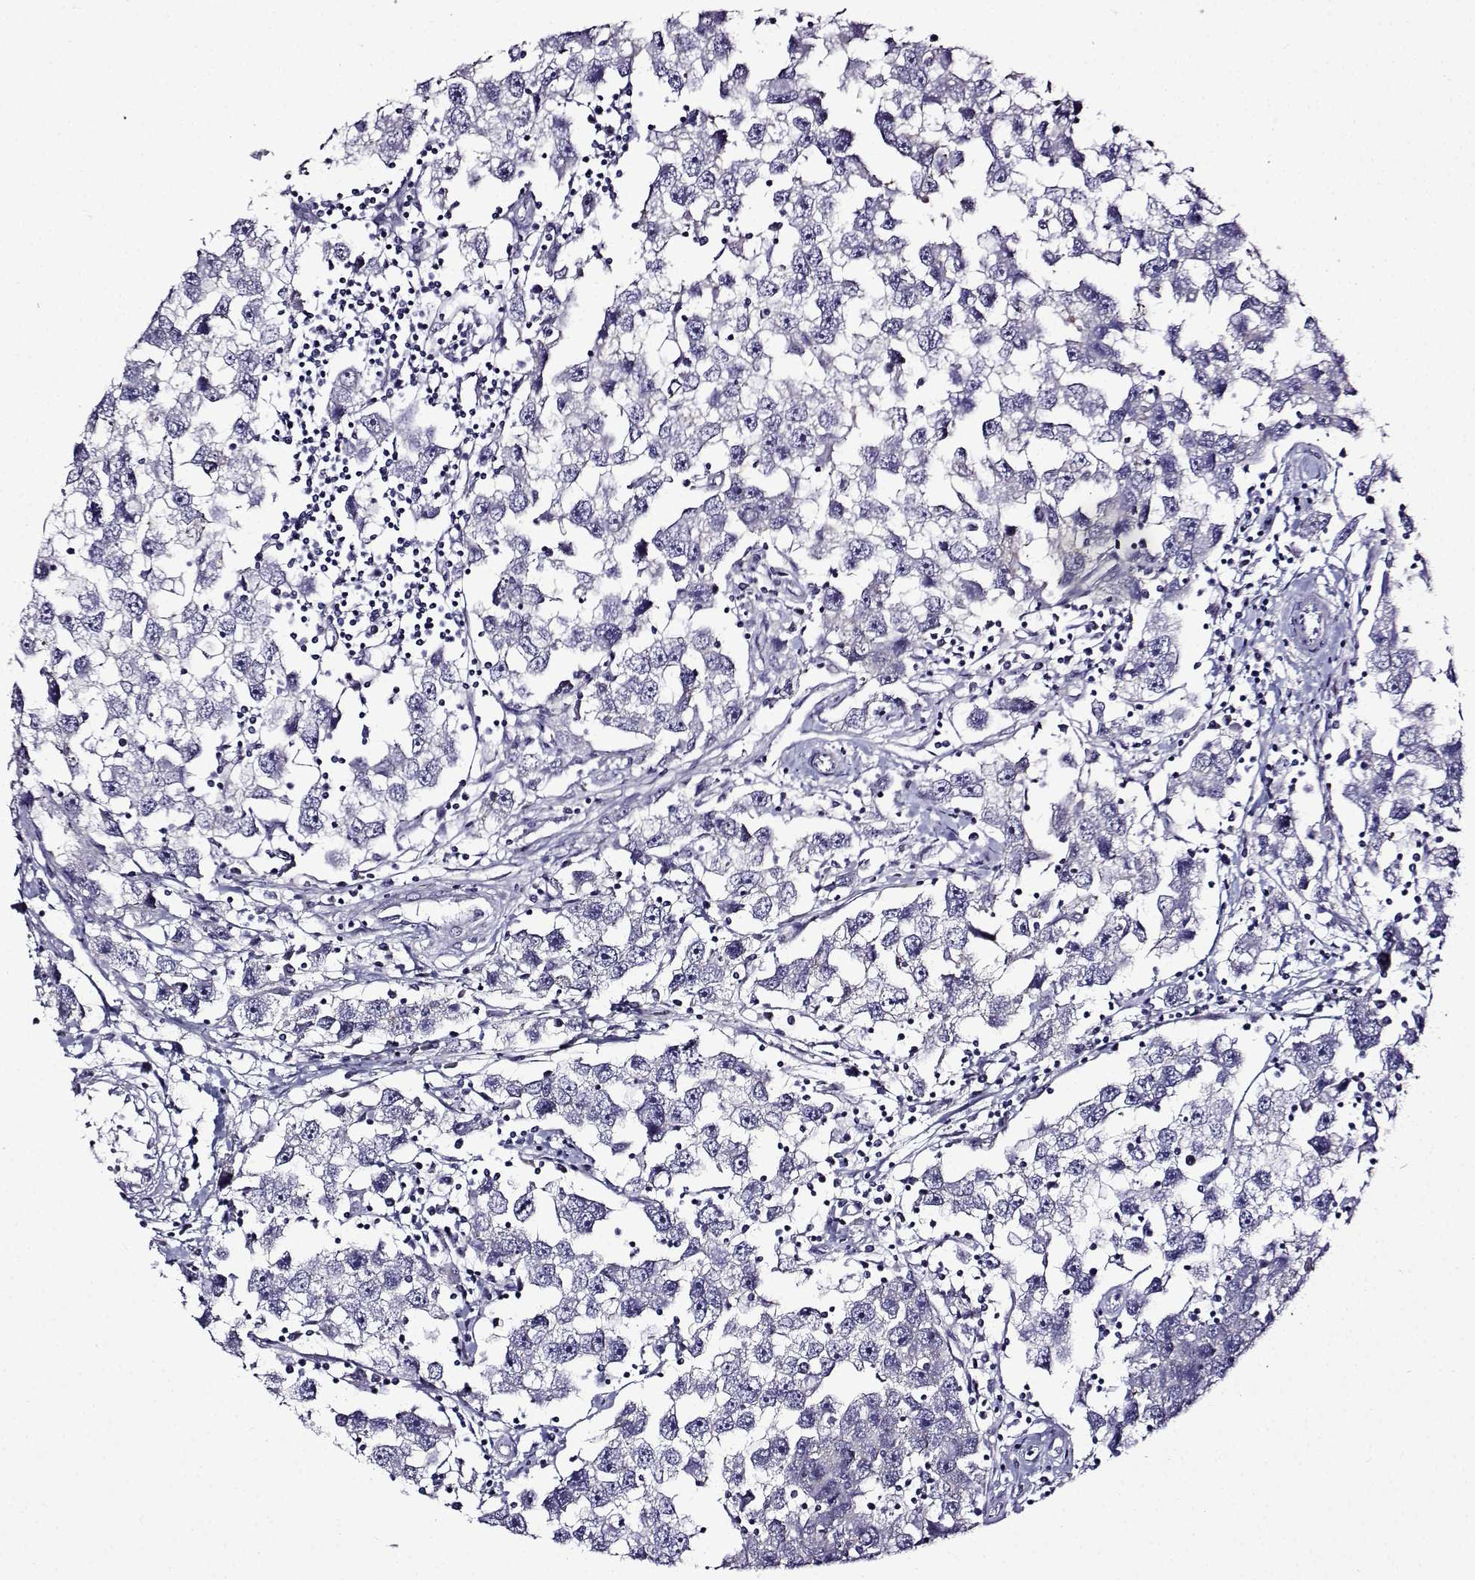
{"staining": {"intensity": "negative", "quantity": "none", "location": "none"}, "tissue": "testis cancer", "cell_type": "Tumor cells", "image_type": "cancer", "snomed": [{"axis": "morphology", "description": "Seminoma, NOS"}, {"axis": "topography", "description": "Testis"}], "caption": "There is no significant expression in tumor cells of testis seminoma.", "gene": "TMEM266", "patient": {"sex": "male", "age": 30}}